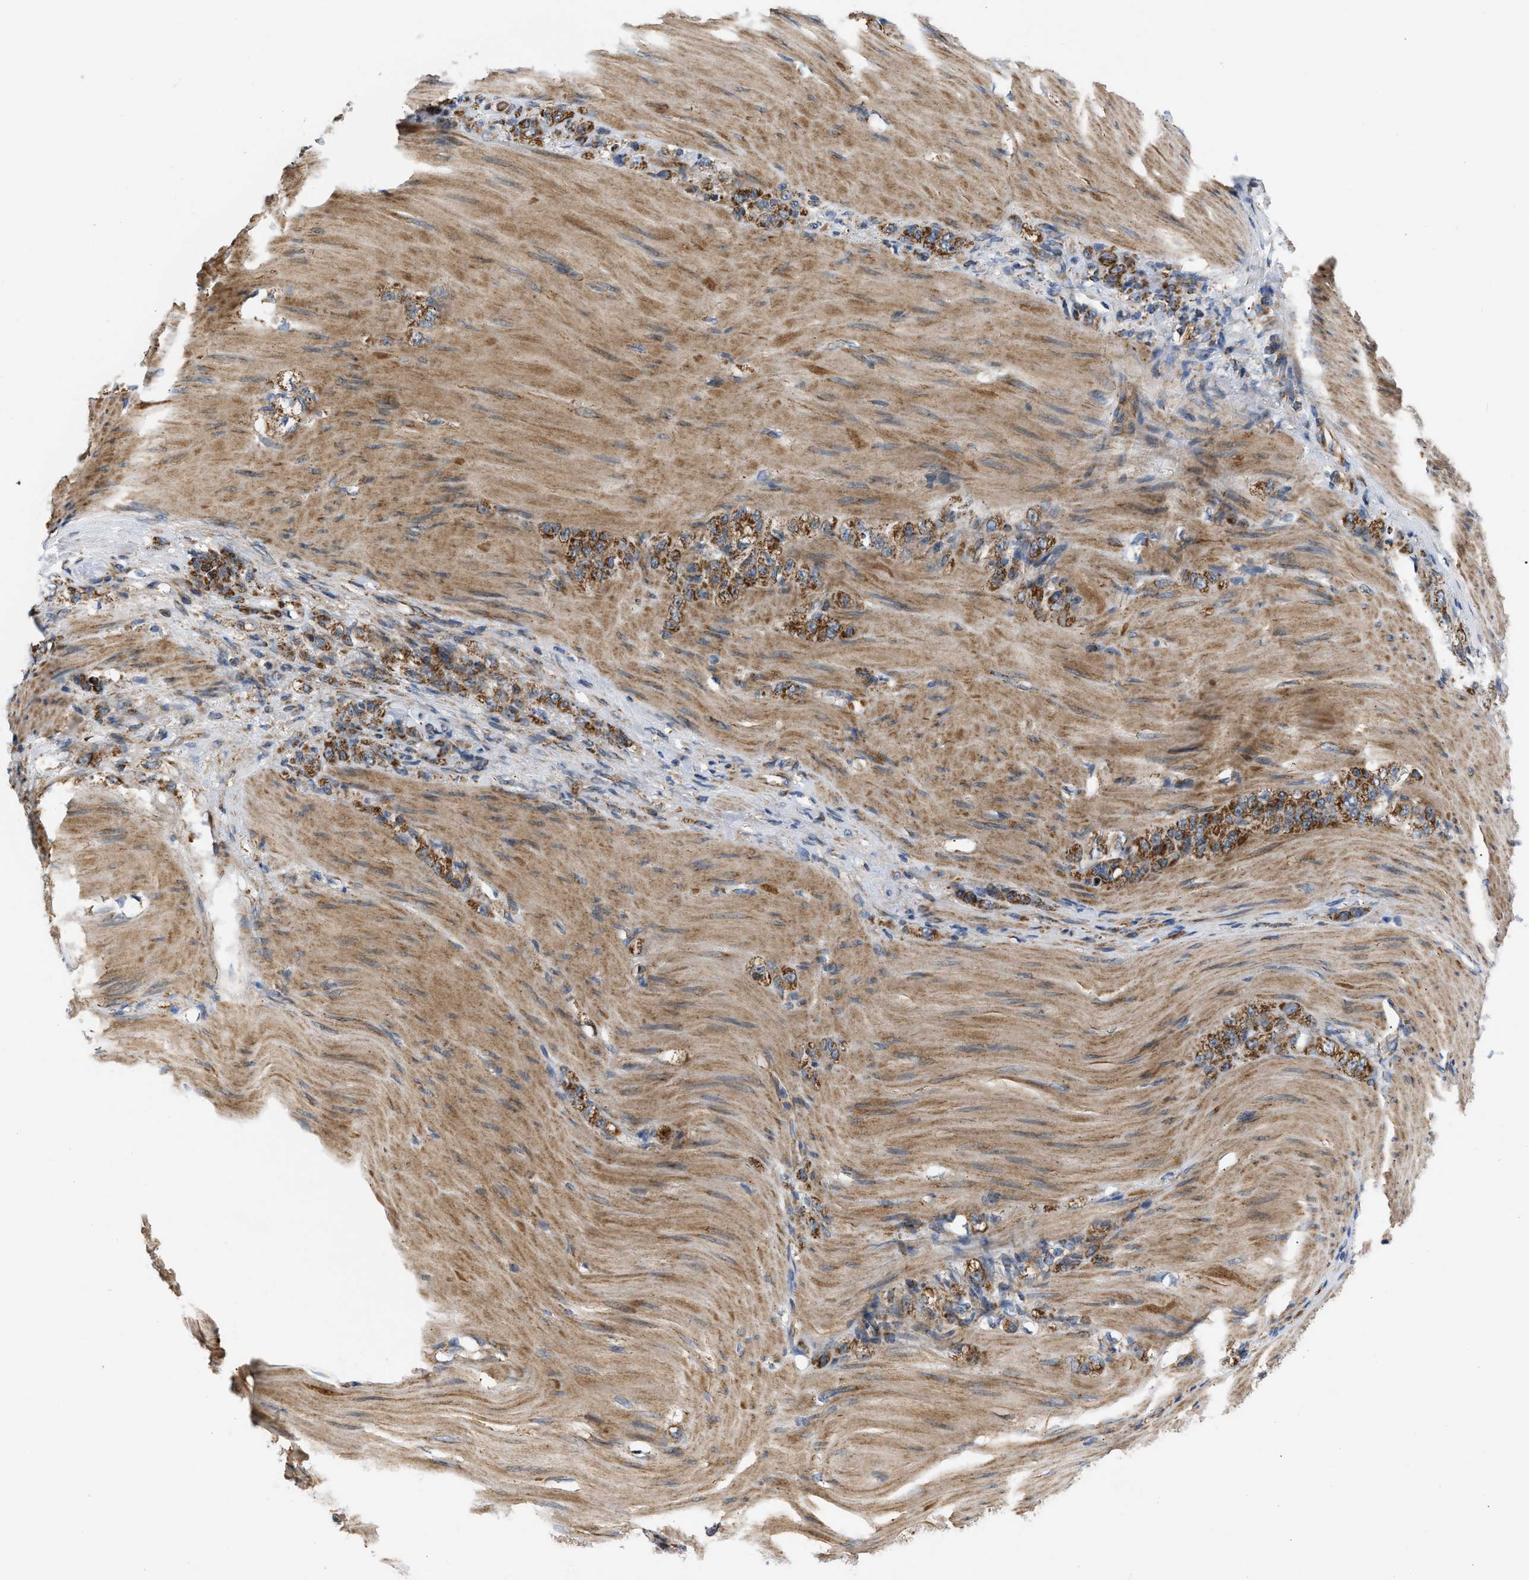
{"staining": {"intensity": "moderate", "quantity": ">75%", "location": "cytoplasmic/membranous"}, "tissue": "stomach cancer", "cell_type": "Tumor cells", "image_type": "cancer", "snomed": [{"axis": "morphology", "description": "Normal tissue, NOS"}, {"axis": "morphology", "description": "Adenocarcinoma, NOS"}, {"axis": "topography", "description": "Stomach"}], "caption": "A medium amount of moderate cytoplasmic/membranous expression is seen in about >75% of tumor cells in stomach cancer tissue.", "gene": "OPTN", "patient": {"sex": "male", "age": 82}}